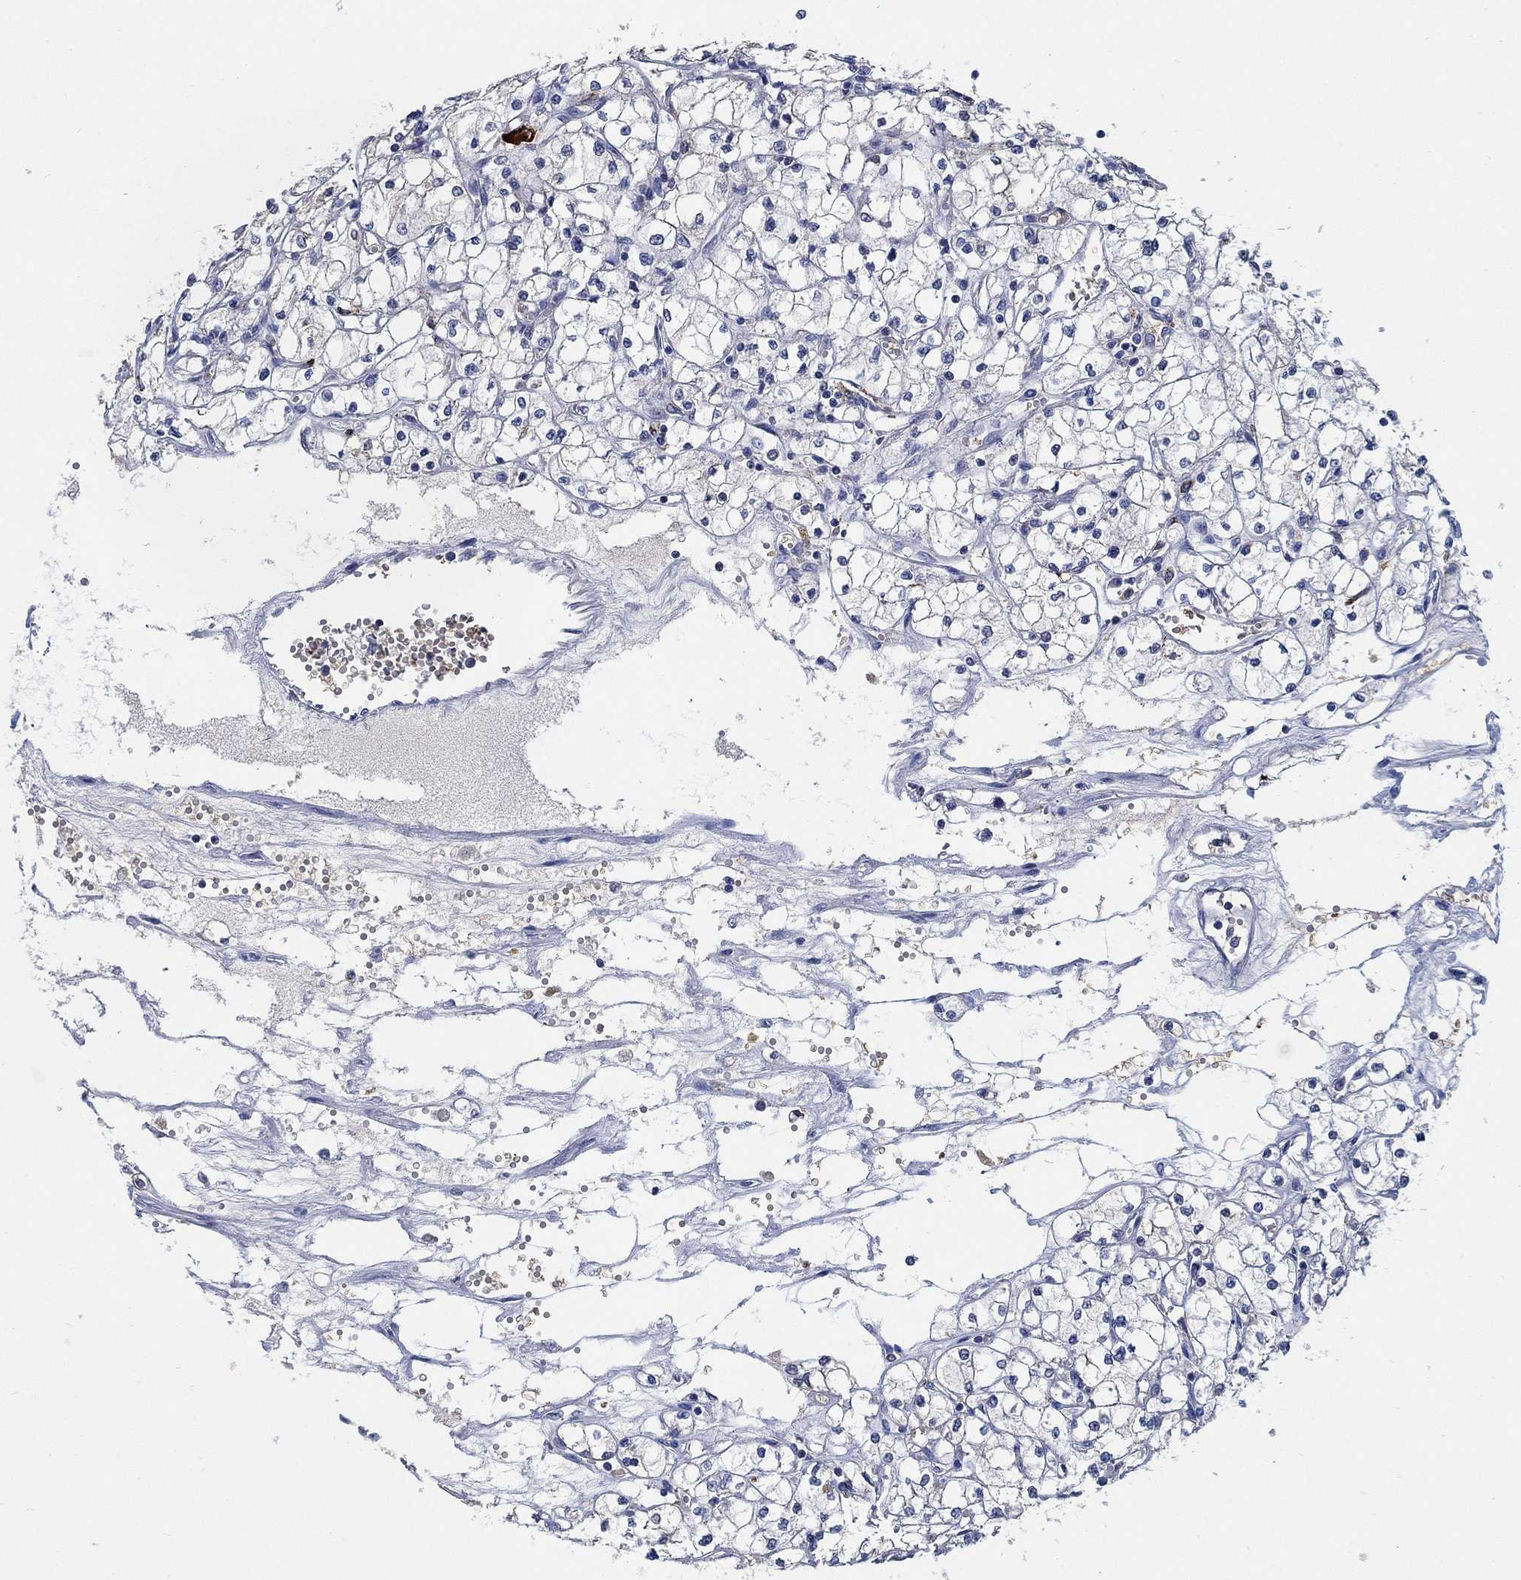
{"staining": {"intensity": "negative", "quantity": "none", "location": "none"}, "tissue": "renal cancer", "cell_type": "Tumor cells", "image_type": "cancer", "snomed": [{"axis": "morphology", "description": "Adenocarcinoma, NOS"}, {"axis": "topography", "description": "Kidney"}], "caption": "DAB immunohistochemical staining of adenocarcinoma (renal) demonstrates no significant staining in tumor cells.", "gene": "MPP1", "patient": {"sex": "male", "age": 67}}